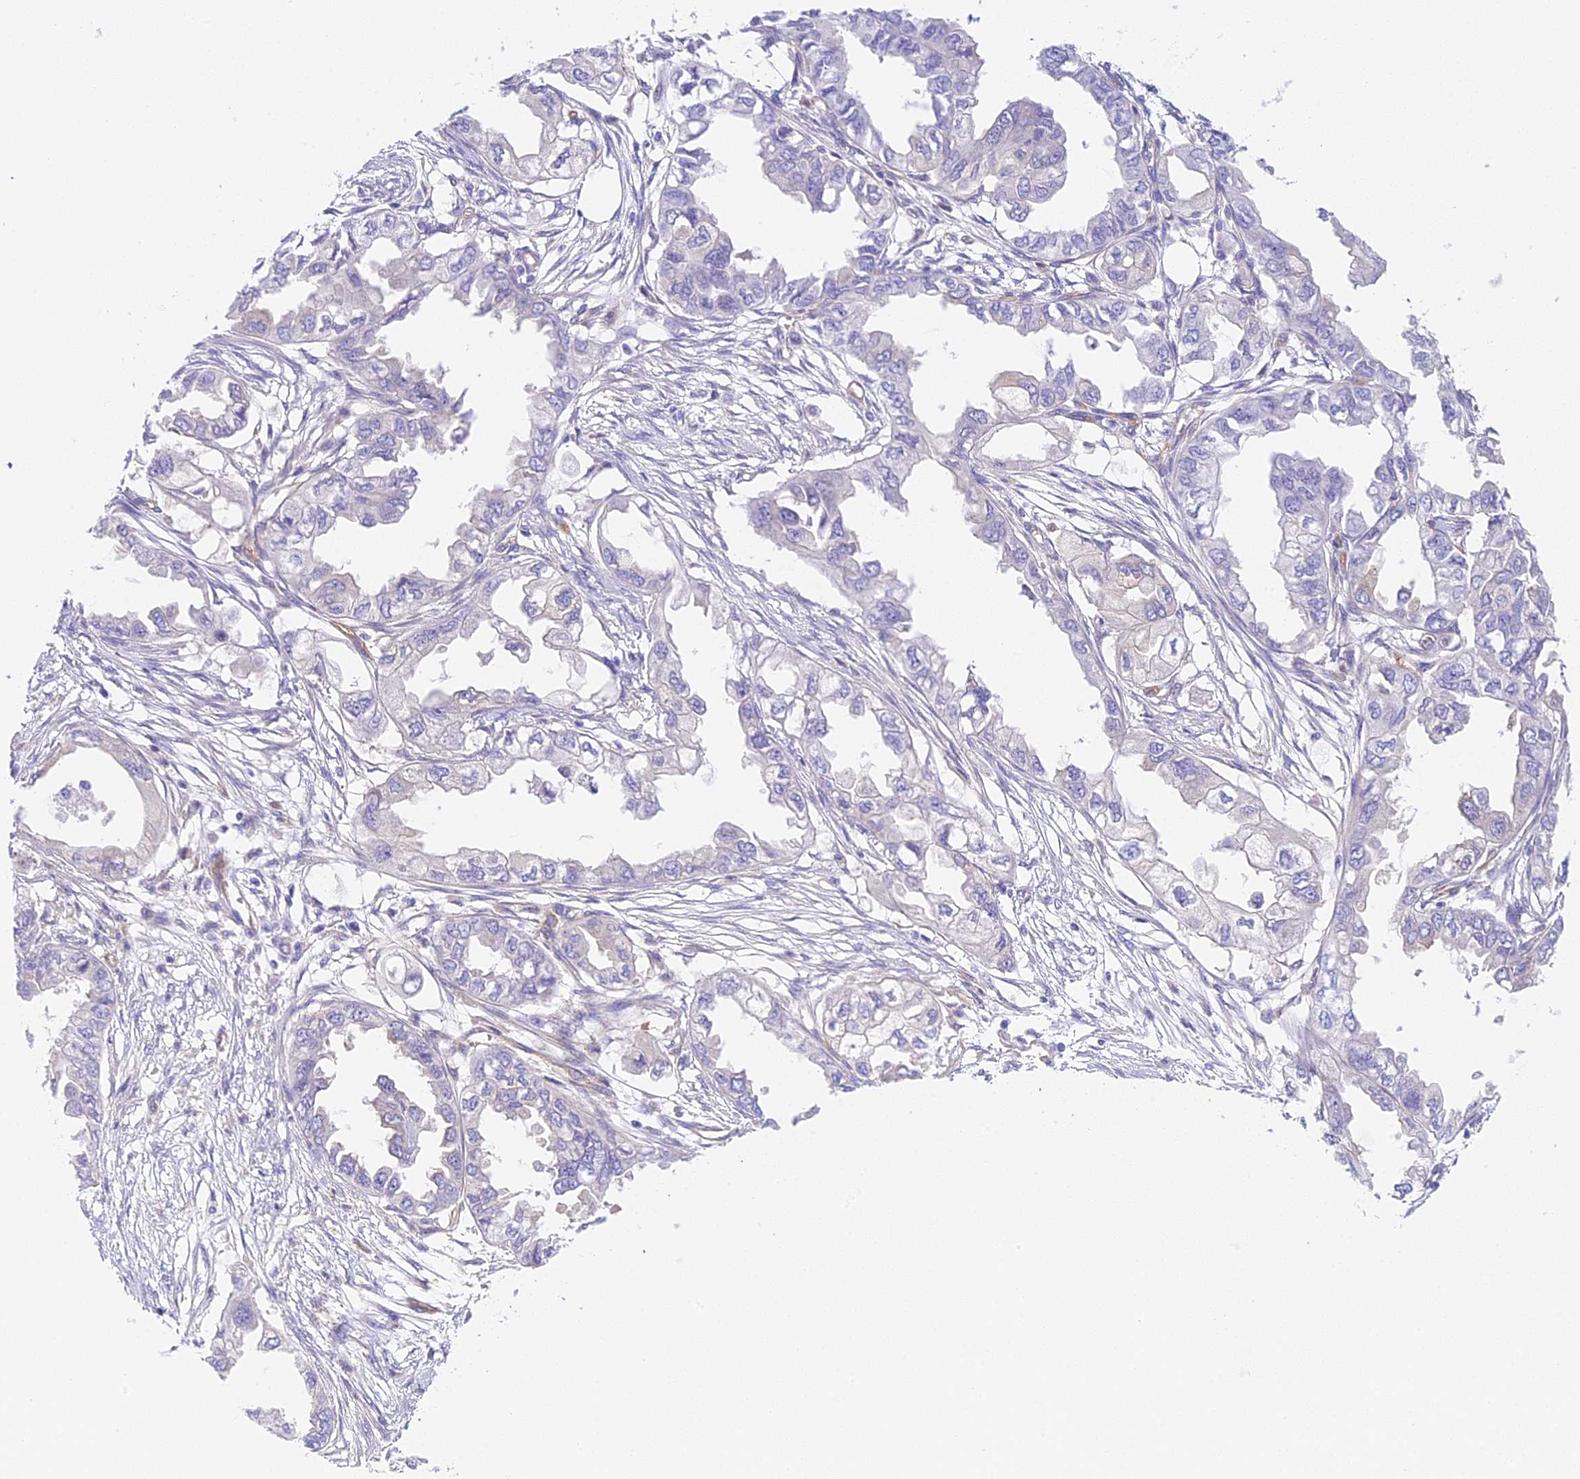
{"staining": {"intensity": "negative", "quantity": "none", "location": "none"}, "tissue": "endometrial cancer", "cell_type": "Tumor cells", "image_type": "cancer", "snomed": [{"axis": "morphology", "description": "Adenocarcinoma, NOS"}, {"axis": "topography", "description": "Endometrium"}], "caption": "This is an immunohistochemistry (IHC) micrograph of human endometrial cancer (adenocarcinoma). There is no expression in tumor cells.", "gene": "HOMER3", "patient": {"sex": "female", "age": 67}}